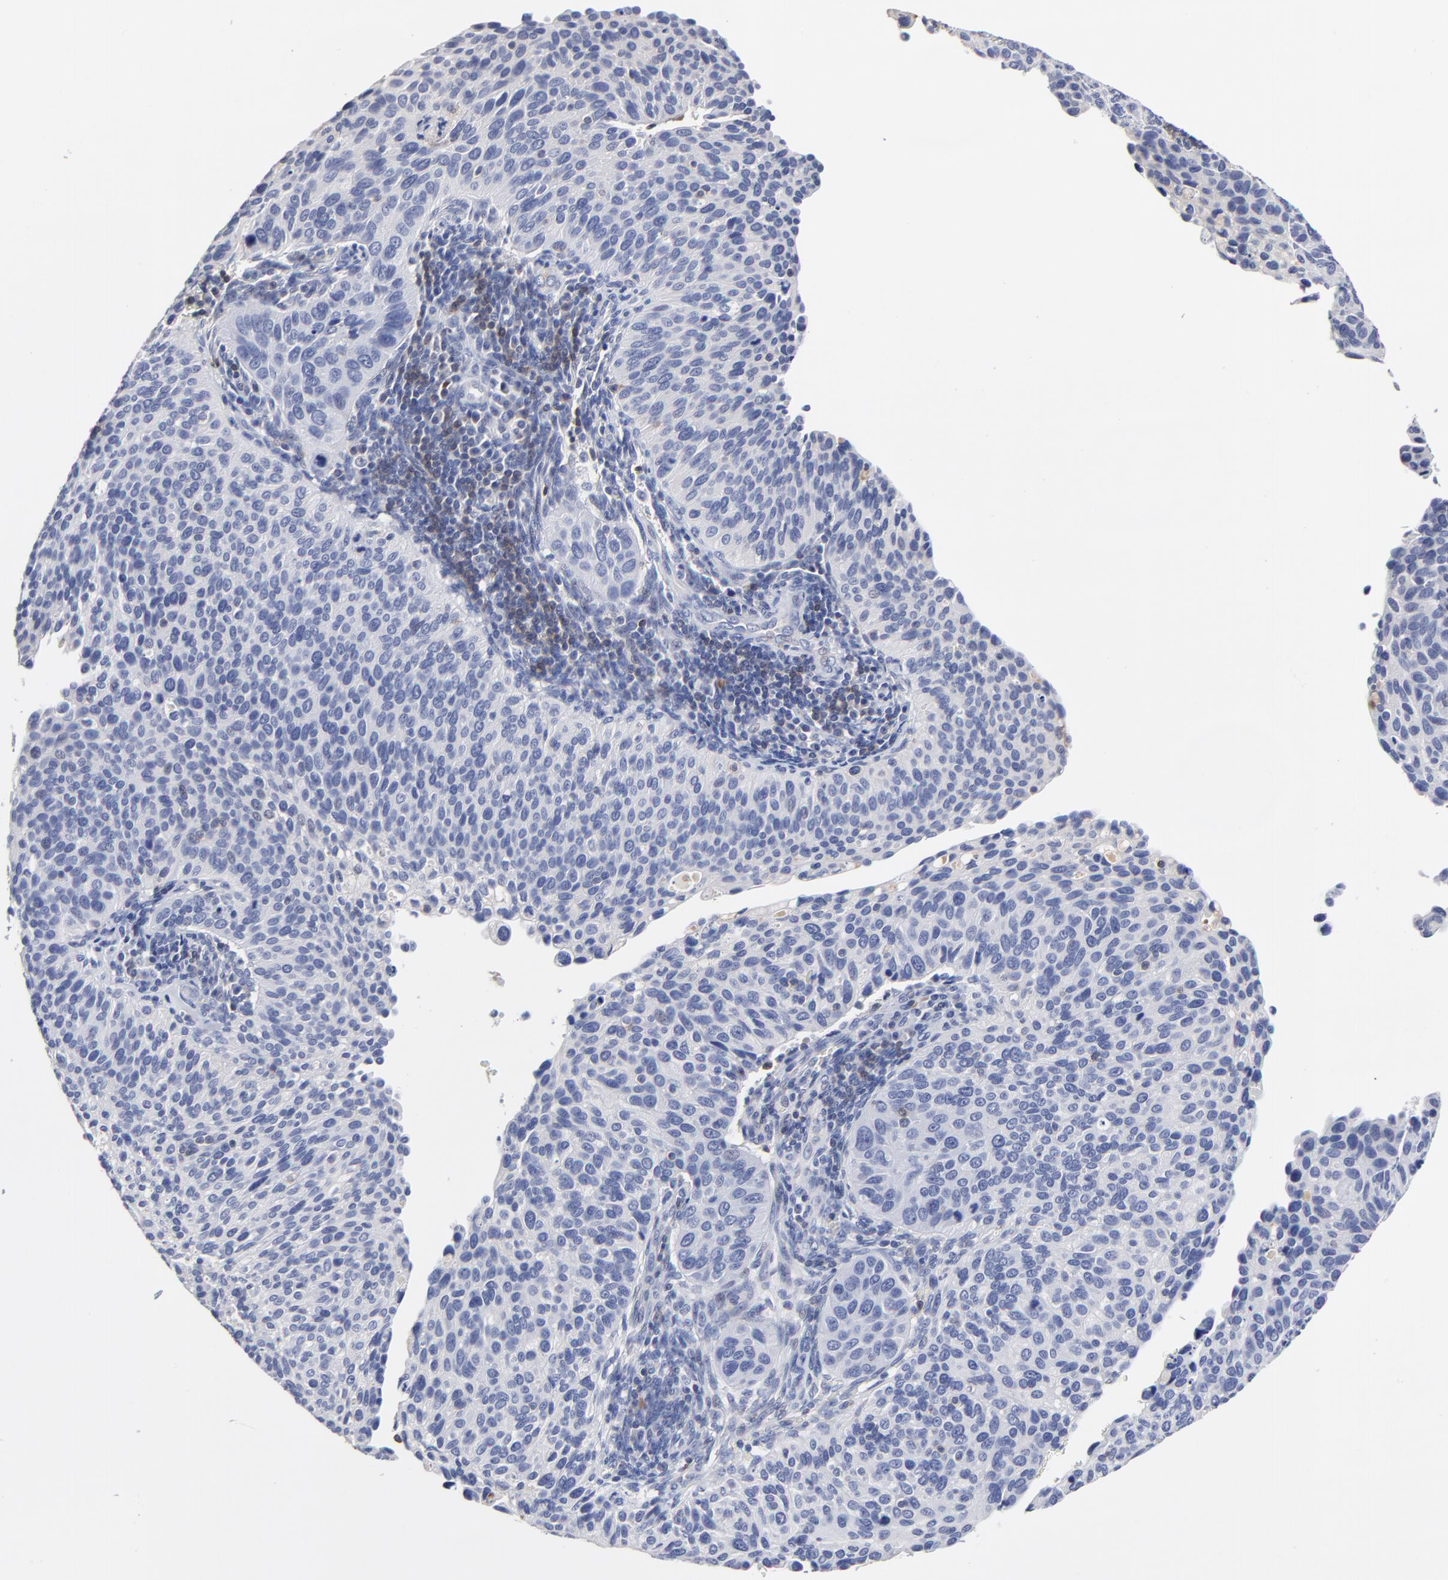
{"staining": {"intensity": "negative", "quantity": "none", "location": "none"}, "tissue": "cervical cancer", "cell_type": "Tumor cells", "image_type": "cancer", "snomed": [{"axis": "morphology", "description": "Adenocarcinoma, NOS"}, {"axis": "topography", "description": "Cervix"}], "caption": "Human cervical cancer (adenocarcinoma) stained for a protein using immunohistochemistry (IHC) demonstrates no positivity in tumor cells.", "gene": "TRAT1", "patient": {"sex": "female", "age": 29}}